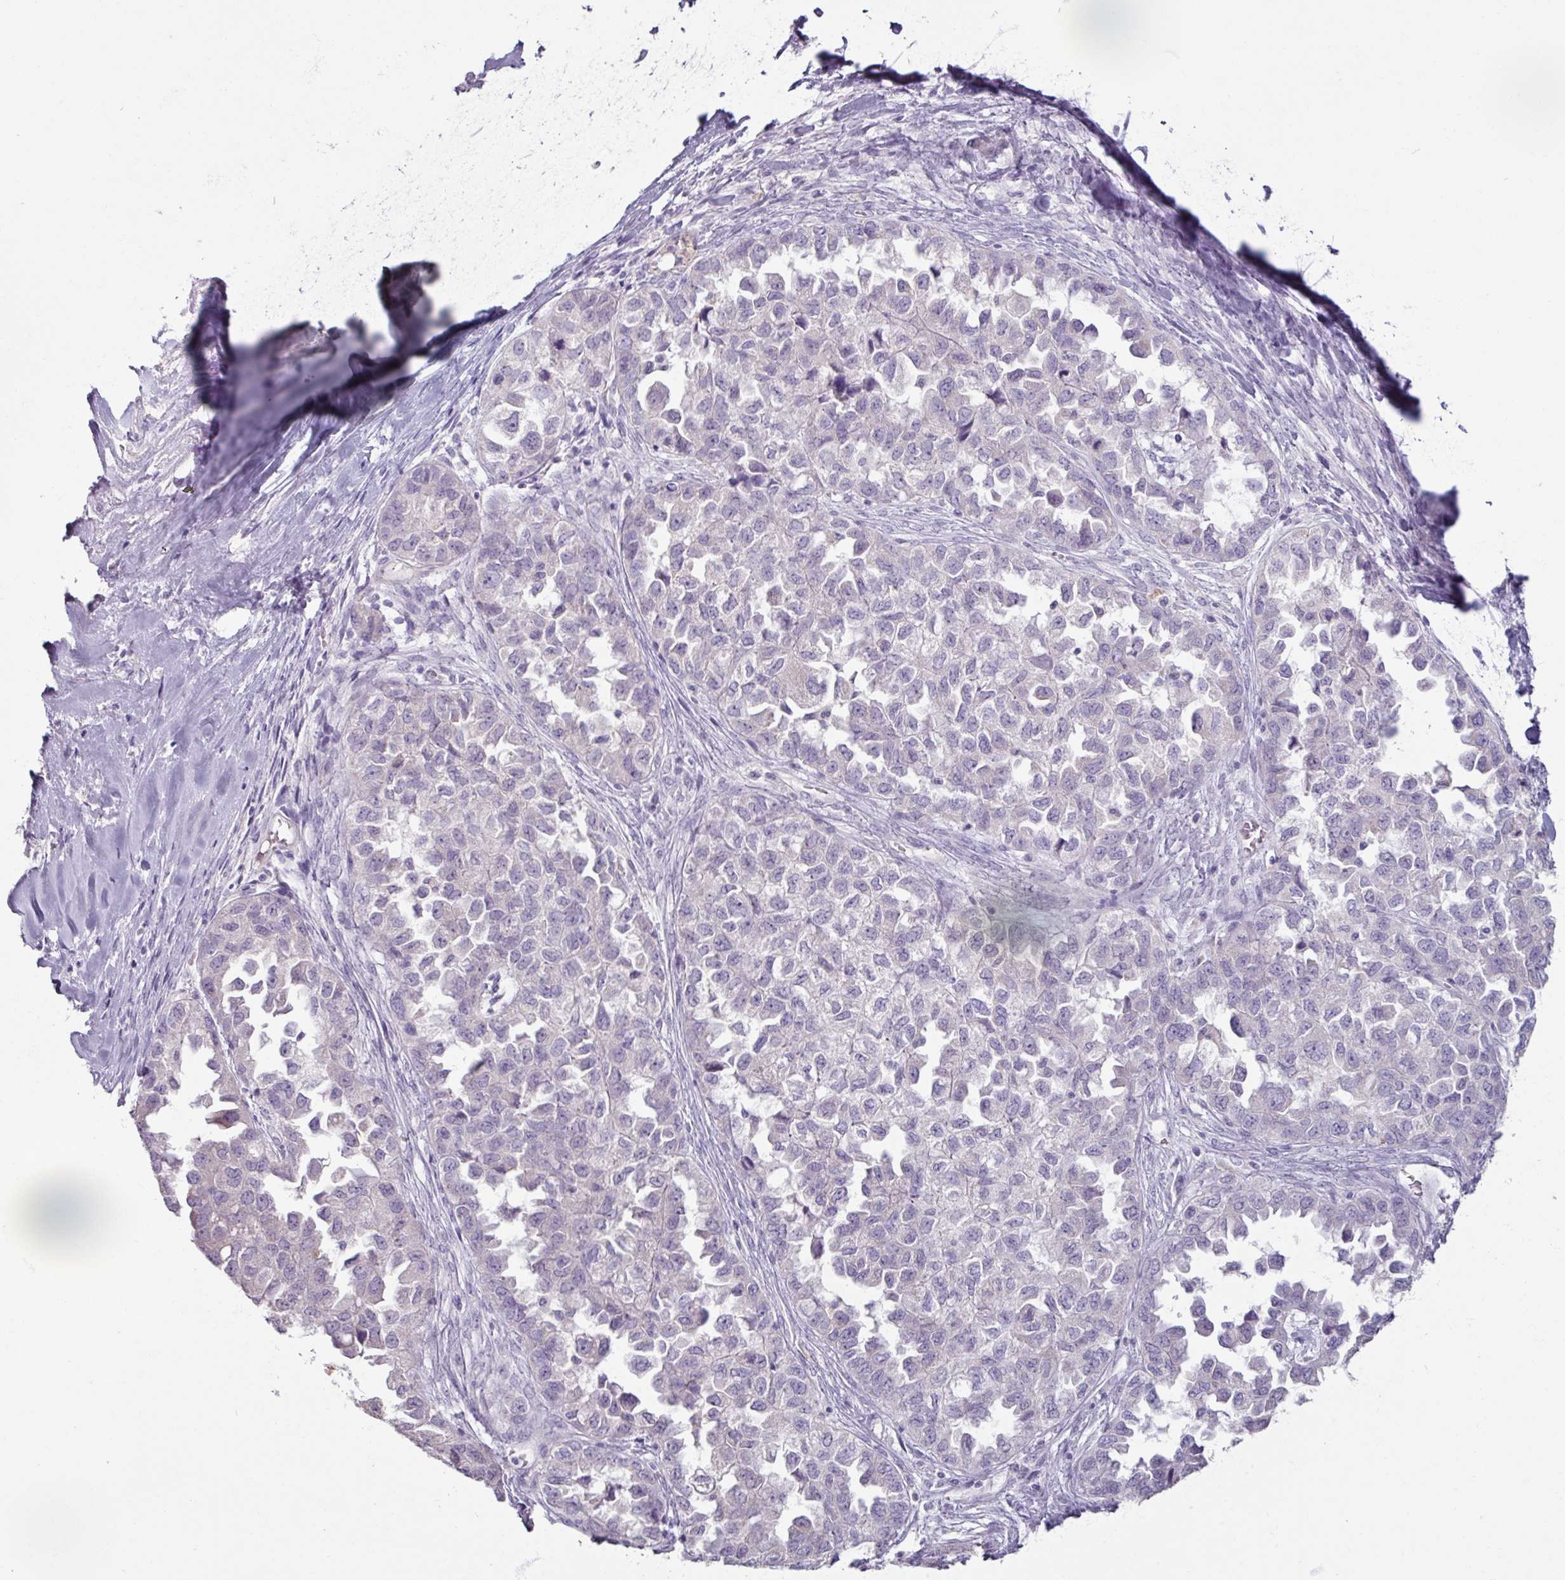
{"staining": {"intensity": "negative", "quantity": "none", "location": "none"}, "tissue": "ovarian cancer", "cell_type": "Tumor cells", "image_type": "cancer", "snomed": [{"axis": "morphology", "description": "Cystadenocarcinoma, serous, NOS"}, {"axis": "topography", "description": "Ovary"}], "caption": "Immunohistochemistry (IHC) photomicrograph of ovarian cancer (serous cystadenocarcinoma) stained for a protein (brown), which shows no staining in tumor cells.", "gene": "SLC27A5", "patient": {"sex": "female", "age": 84}}